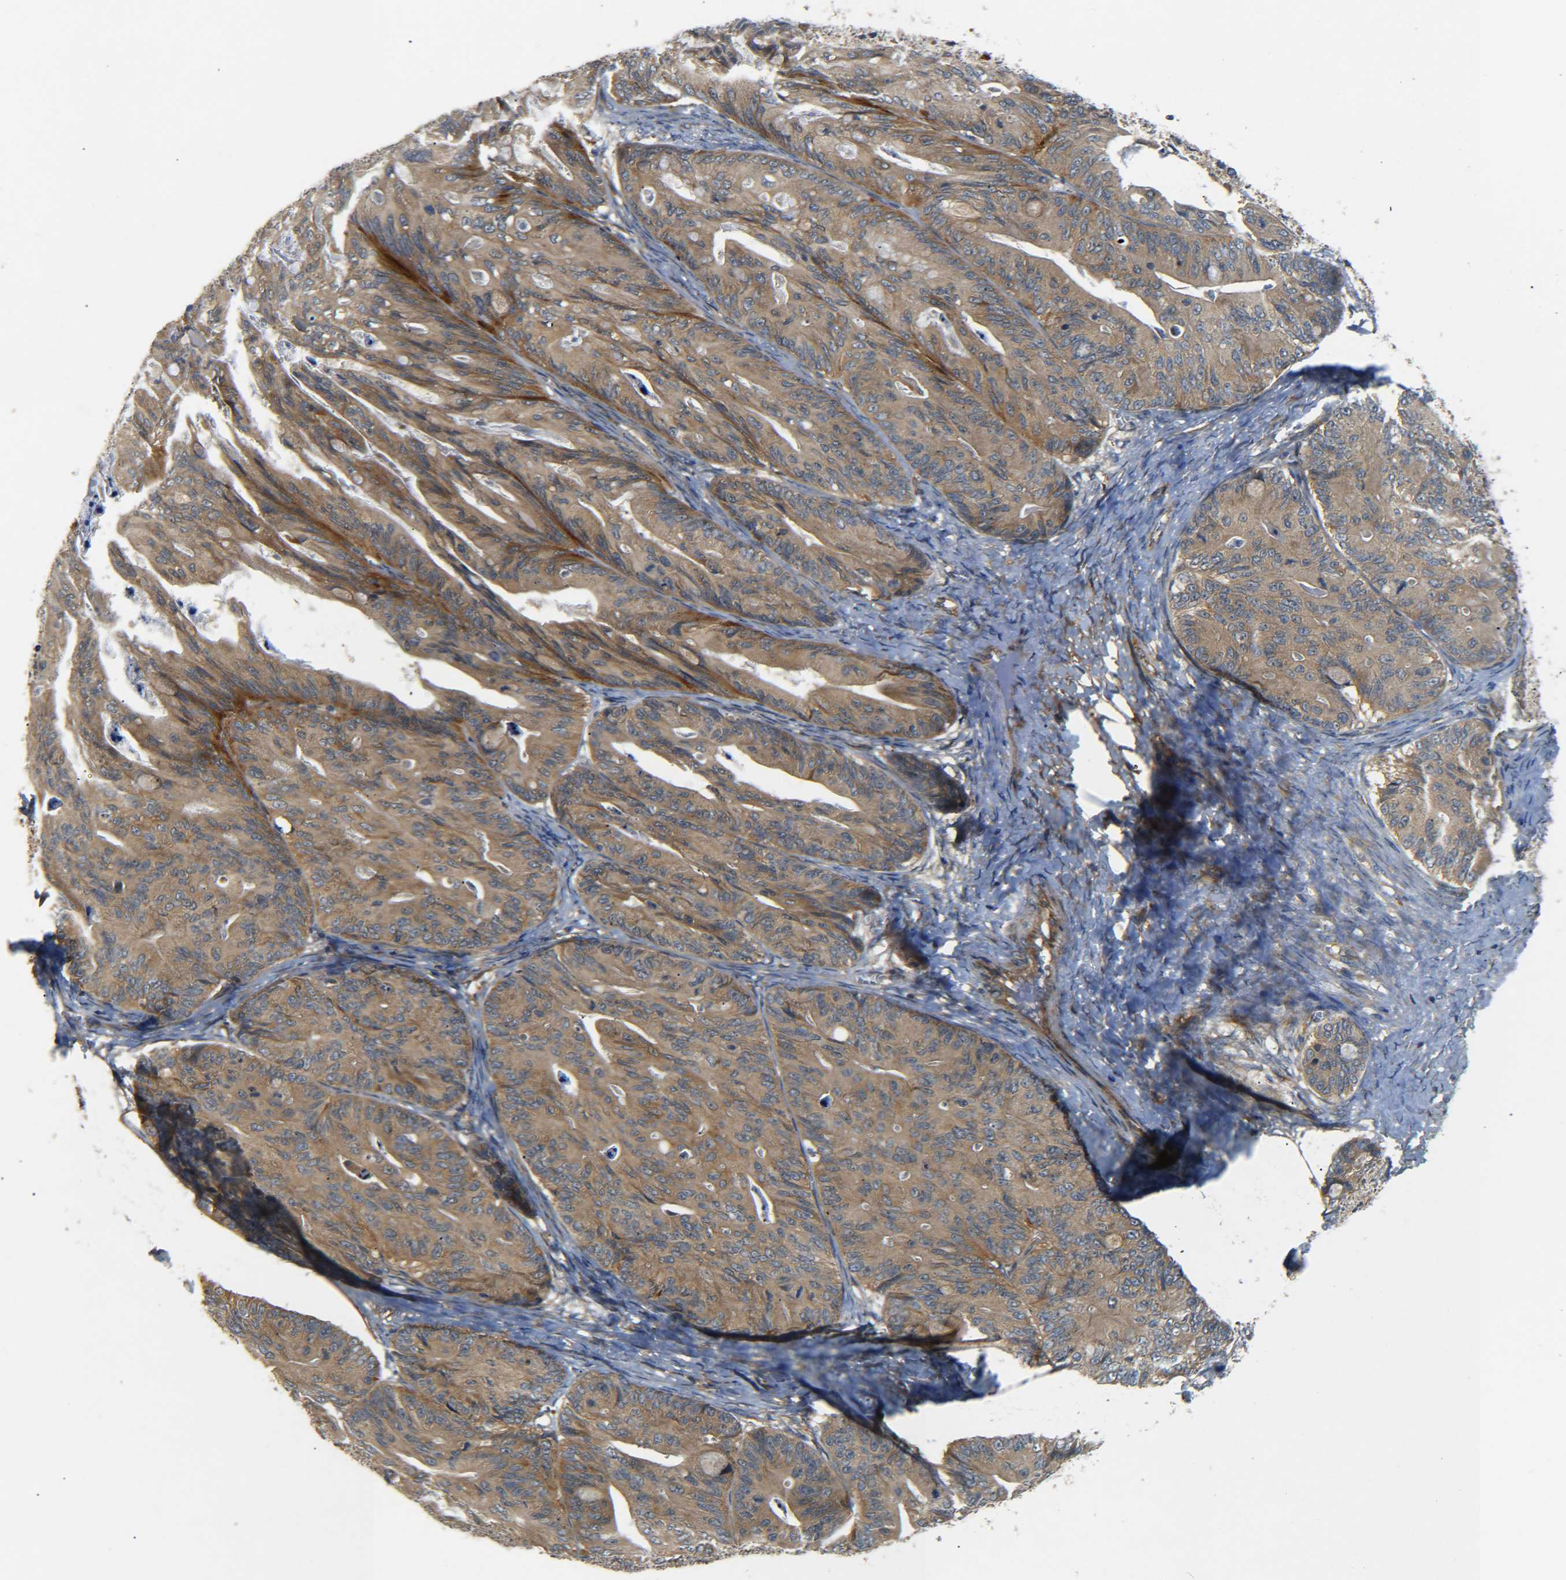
{"staining": {"intensity": "moderate", "quantity": ">75%", "location": "cytoplasmic/membranous"}, "tissue": "ovarian cancer", "cell_type": "Tumor cells", "image_type": "cancer", "snomed": [{"axis": "morphology", "description": "Cystadenocarcinoma, mucinous, NOS"}, {"axis": "topography", "description": "Ovary"}], "caption": "Ovarian mucinous cystadenocarcinoma tissue displays moderate cytoplasmic/membranous positivity in about >75% of tumor cells, visualized by immunohistochemistry.", "gene": "LRCH3", "patient": {"sex": "female", "age": 37}}